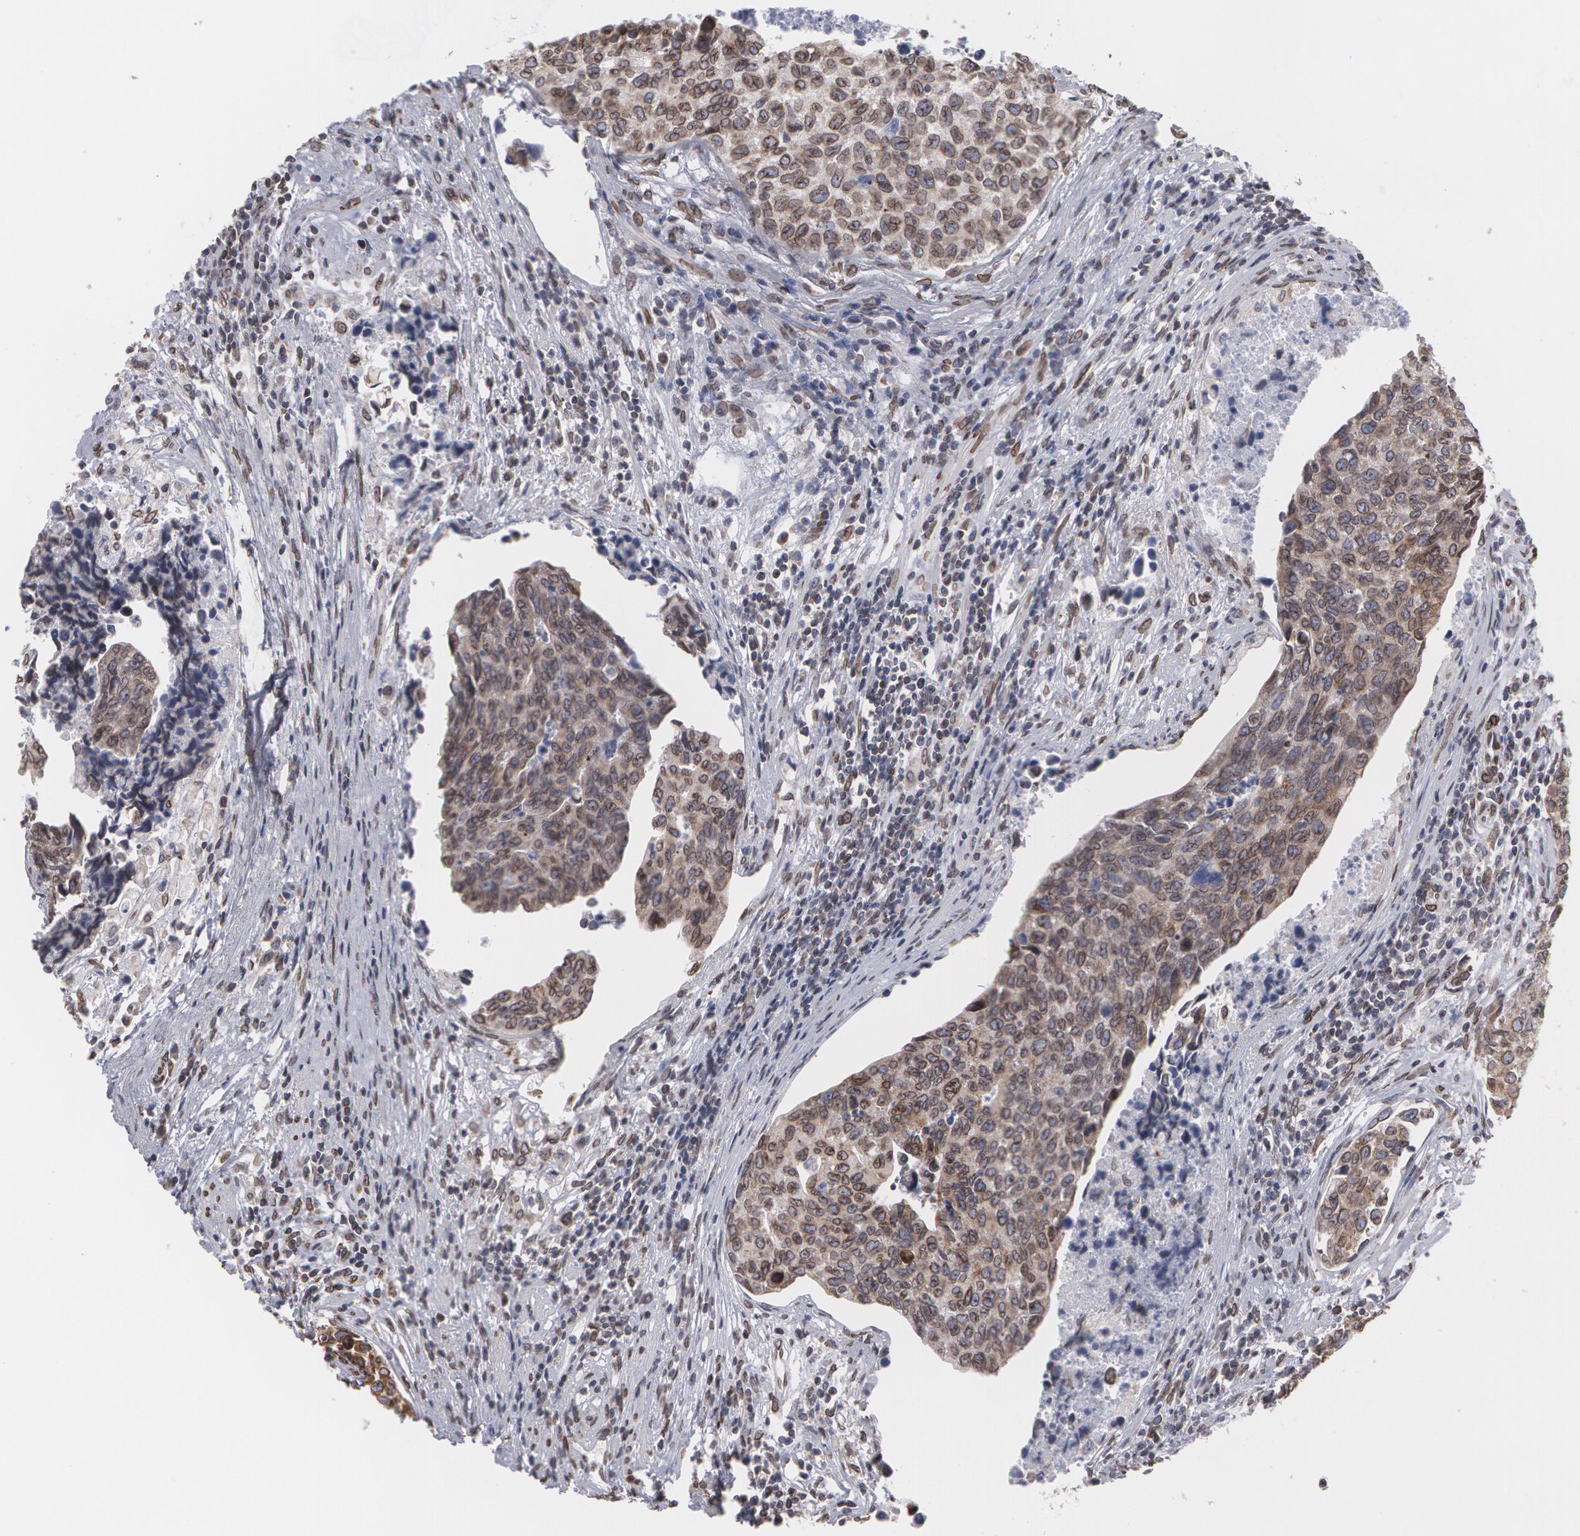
{"staining": {"intensity": "weak", "quantity": "25%-75%", "location": "cytoplasmic/membranous,nuclear"}, "tissue": "urothelial cancer", "cell_type": "Tumor cells", "image_type": "cancer", "snomed": [{"axis": "morphology", "description": "Urothelial carcinoma, High grade"}, {"axis": "topography", "description": "Urinary bladder"}], "caption": "High-power microscopy captured an immunohistochemistry photomicrograph of urothelial cancer, revealing weak cytoplasmic/membranous and nuclear expression in approximately 25%-75% of tumor cells.", "gene": "EMD", "patient": {"sex": "male", "age": 81}}